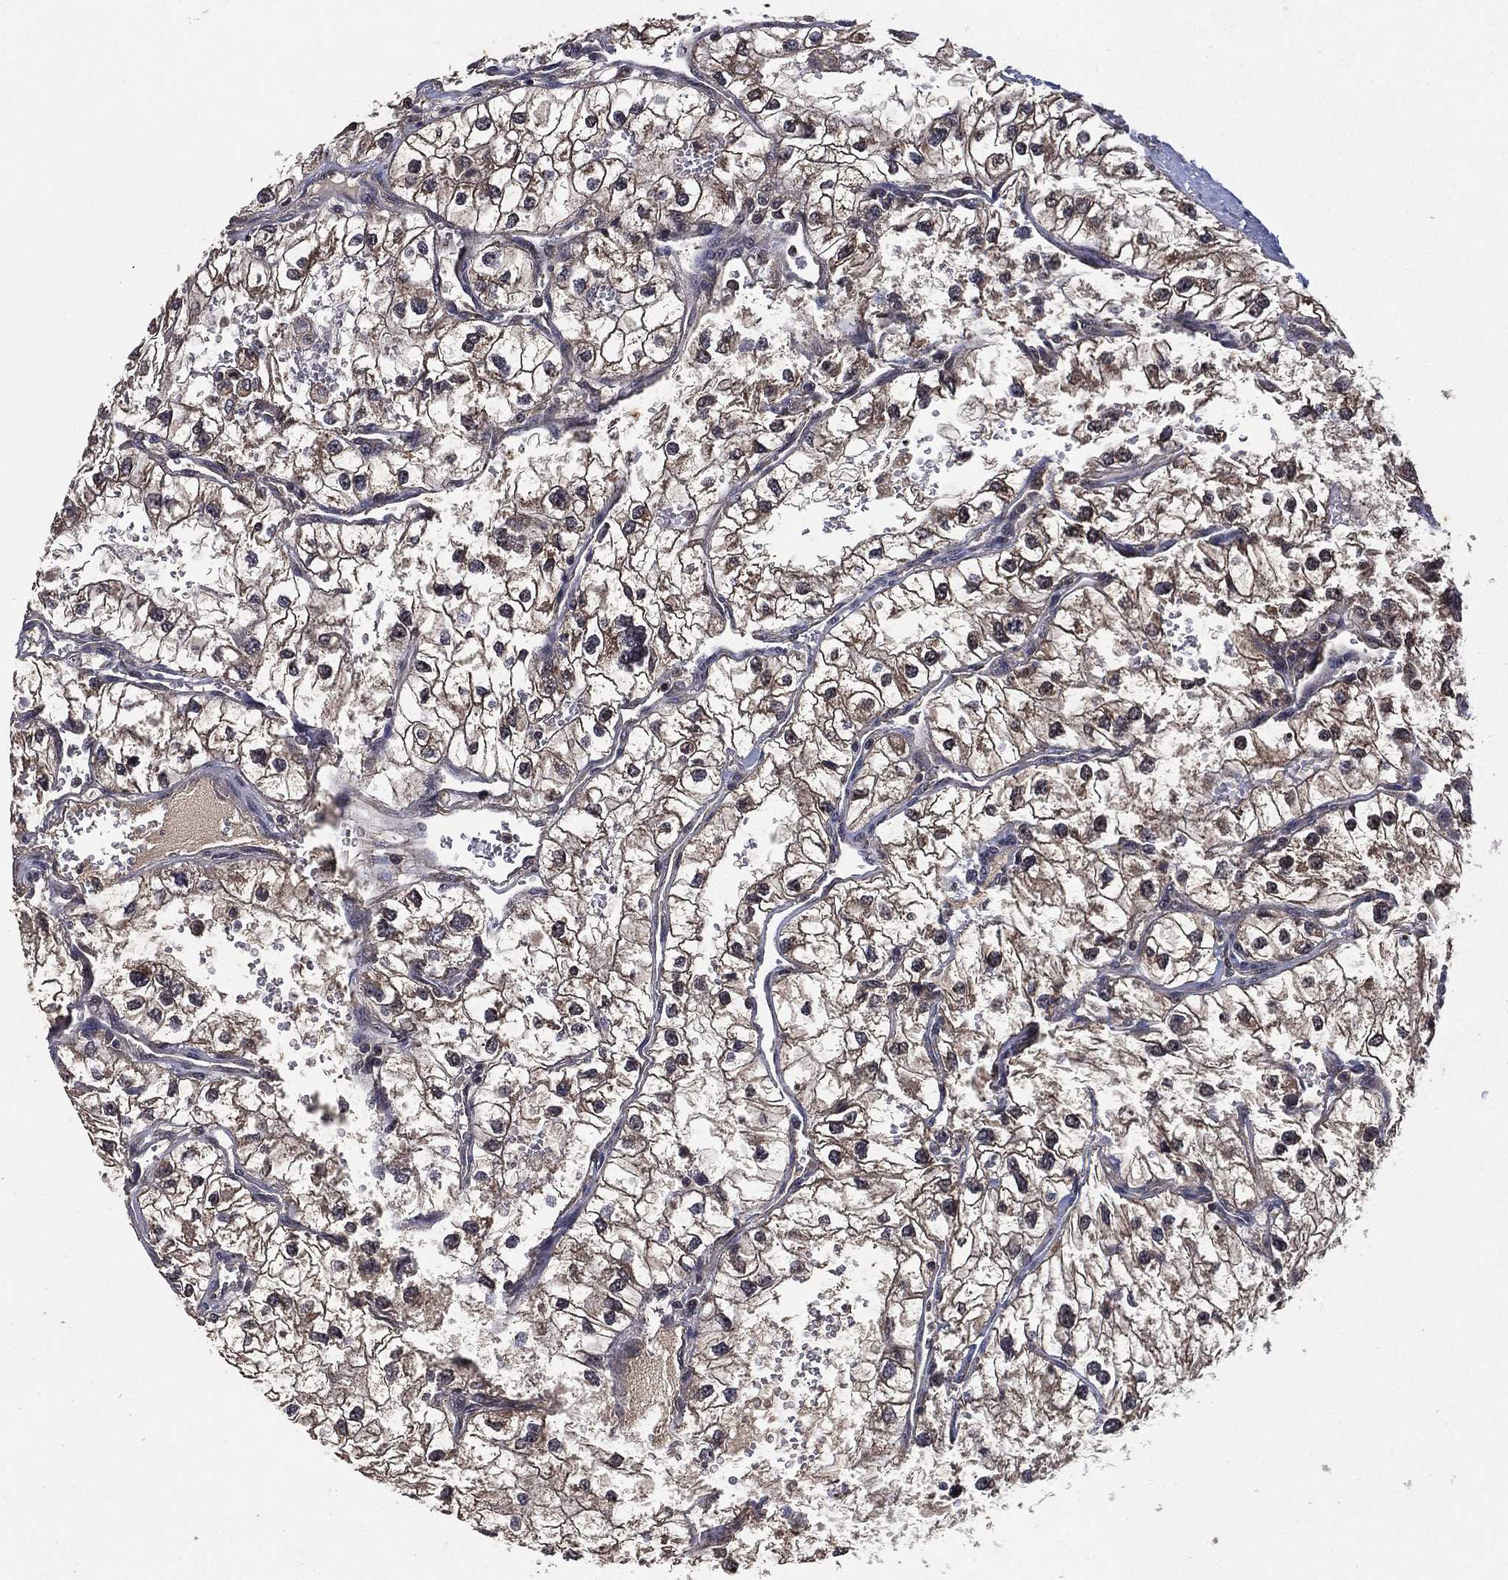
{"staining": {"intensity": "moderate", "quantity": "25%-75%", "location": "cytoplasmic/membranous"}, "tissue": "renal cancer", "cell_type": "Tumor cells", "image_type": "cancer", "snomed": [{"axis": "morphology", "description": "Adenocarcinoma, NOS"}, {"axis": "topography", "description": "Kidney"}], "caption": "About 25%-75% of tumor cells in human adenocarcinoma (renal) display moderate cytoplasmic/membranous protein expression as visualized by brown immunohistochemical staining.", "gene": "NELFCD", "patient": {"sex": "male", "age": 59}}